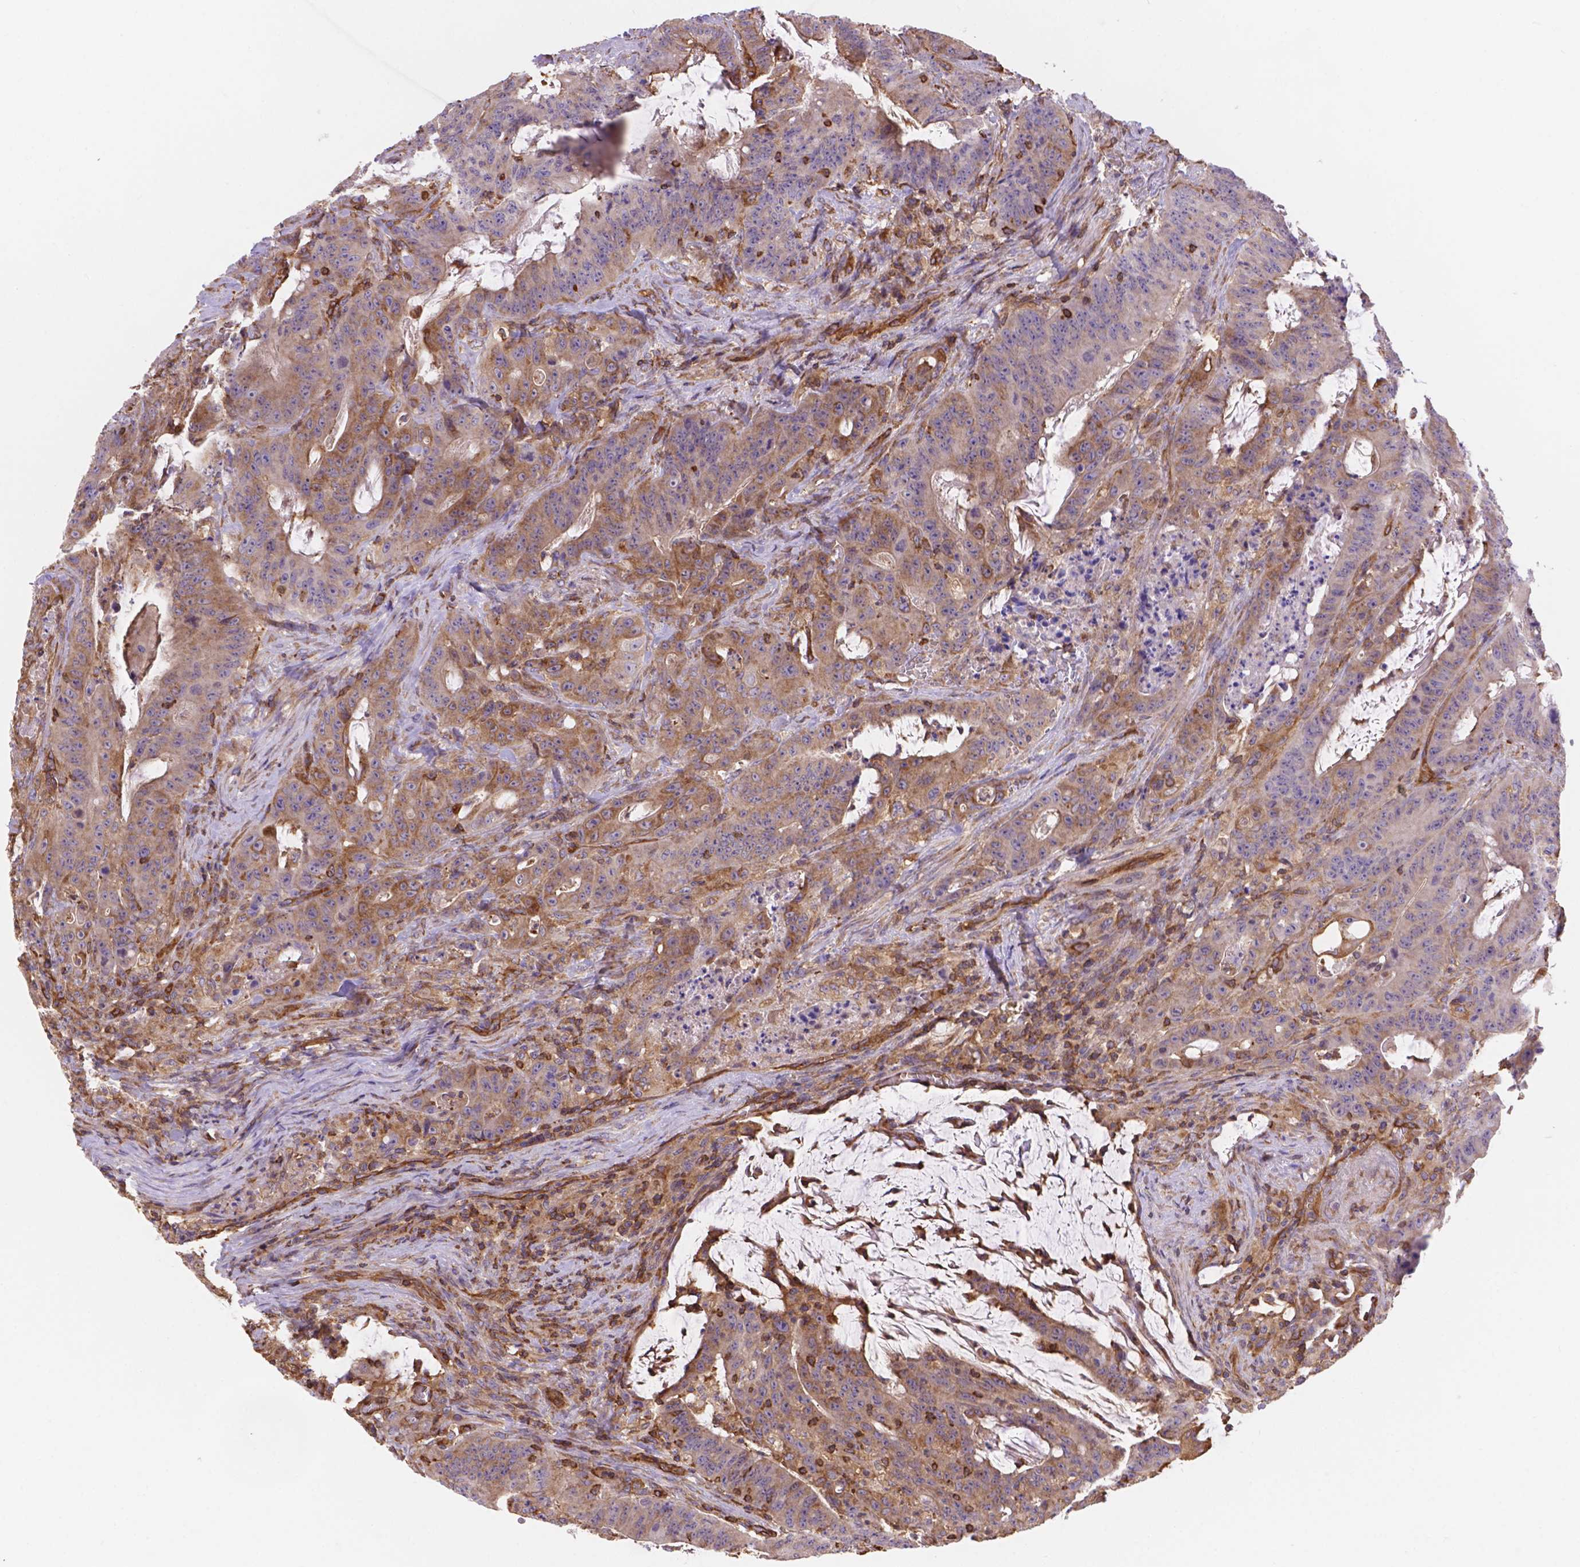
{"staining": {"intensity": "moderate", "quantity": ">75%", "location": "cytoplasmic/membranous"}, "tissue": "colorectal cancer", "cell_type": "Tumor cells", "image_type": "cancer", "snomed": [{"axis": "morphology", "description": "Adenocarcinoma, NOS"}, {"axis": "topography", "description": "Colon"}], "caption": "Tumor cells demonstrate medium levels of moderate cytoplasmic/membranous expression in approximately >75% of cells in colorectal cancer (adenocarcinoma).", "gene": "DMWD", "patient": {"sex": "male", "age": 33}}